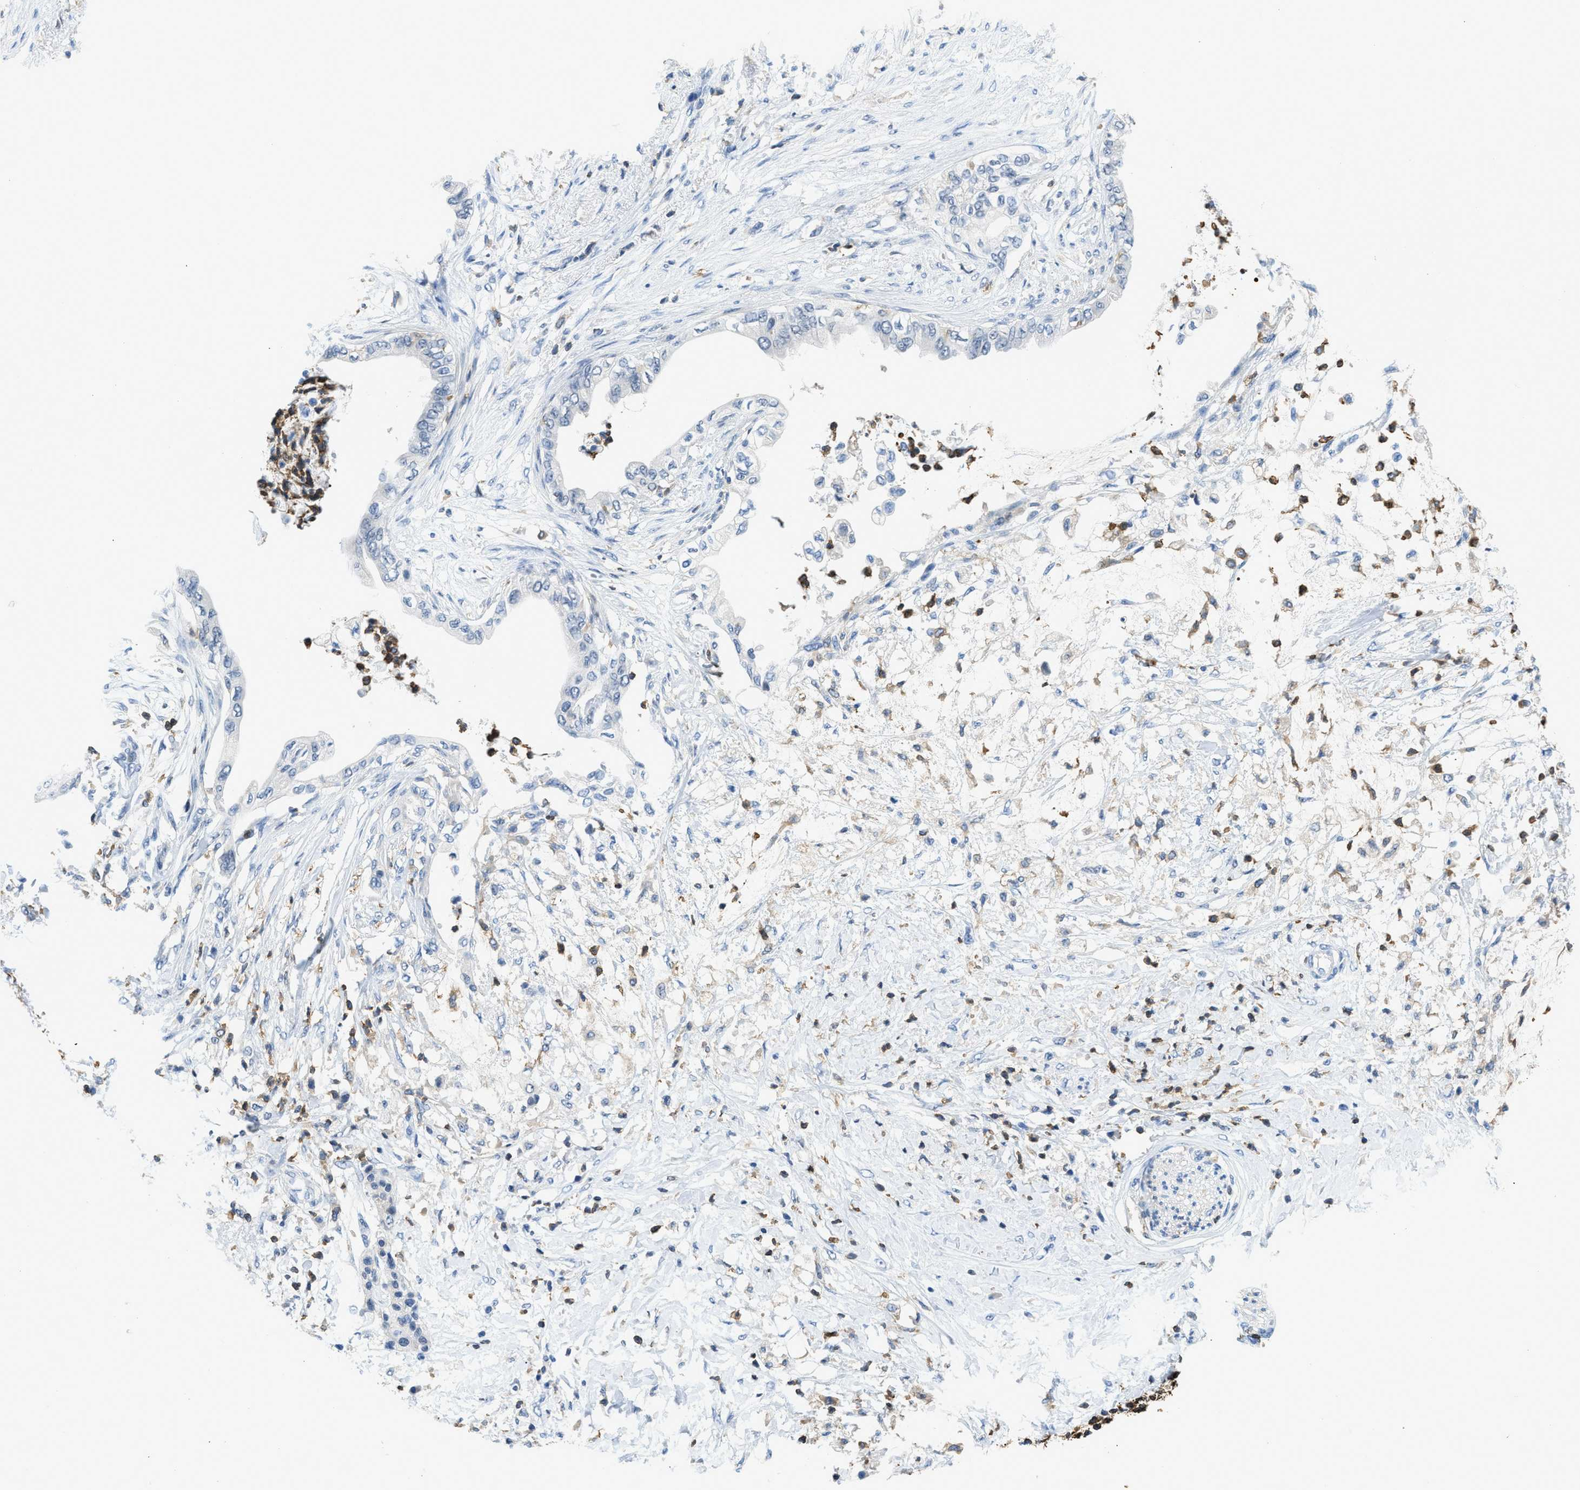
{"staining": {"intensity": "negative", "quantity": "none", "location": "none"}, "tissue": "pancreatic cancer", "cell_type": "Tumor cells", "image_type": "cancer", "snomed": [{"axis": "morphology", "description": "Normal tissue, NOS"}, {"axis": "morphology", "description": "Adenocarcinoma, NOS"}, {"axis": "topography", "description": "Pancreas"}, {"axis": "topography", "description": "Duodenum"}], "caption": "An immunohistochemistry histopathology image of pancreatic adenocarcinoma is shown. There is no staining in tumor cells of pancreatic adenocarcinoma. (DAB (3,3'-diaminobenzidine) IHC with hematoxylin counter stain).", "gene": "FAM151A", "patient": {"sex": "female", "age": 60}}